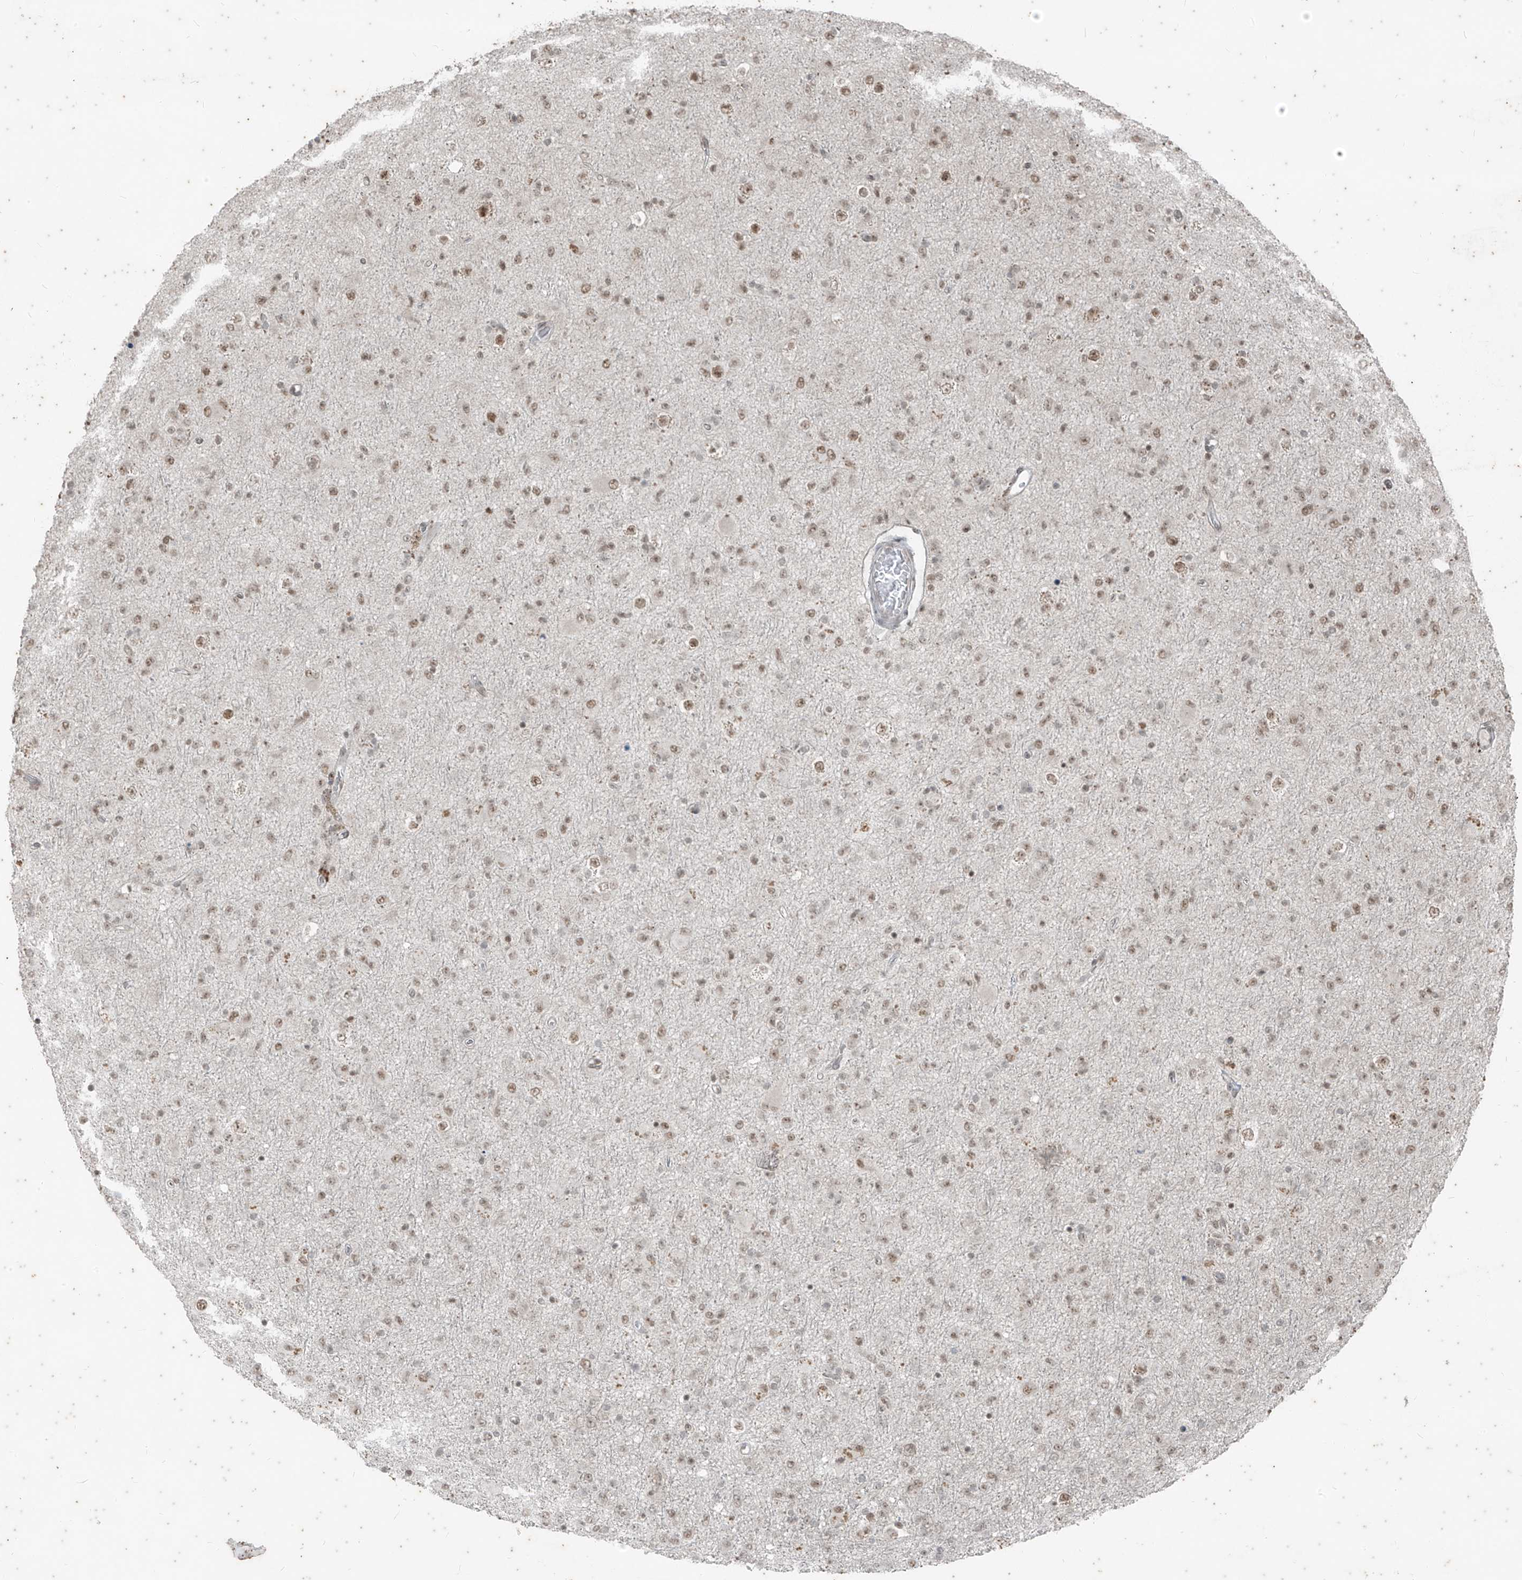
{"staining": {"intensity": "weak", "quantity": ">75%", "location": "nuclear"}, "tissue": "glioma", "cell_type": "Tumor cells", "image_type": "cancer", "snomed": [{"axis": "morphology", "description": "Glioma, malignant, Low grade"}, {"axis": "topography", "description": "Brain"}], "caption": "Glioma stained with immunohistochemistry reveals weak nuclear positivity in approximately >75% of tumor cells.", "gene": "ZNF354B", "patient": {"sex": "male", "age": 65}}